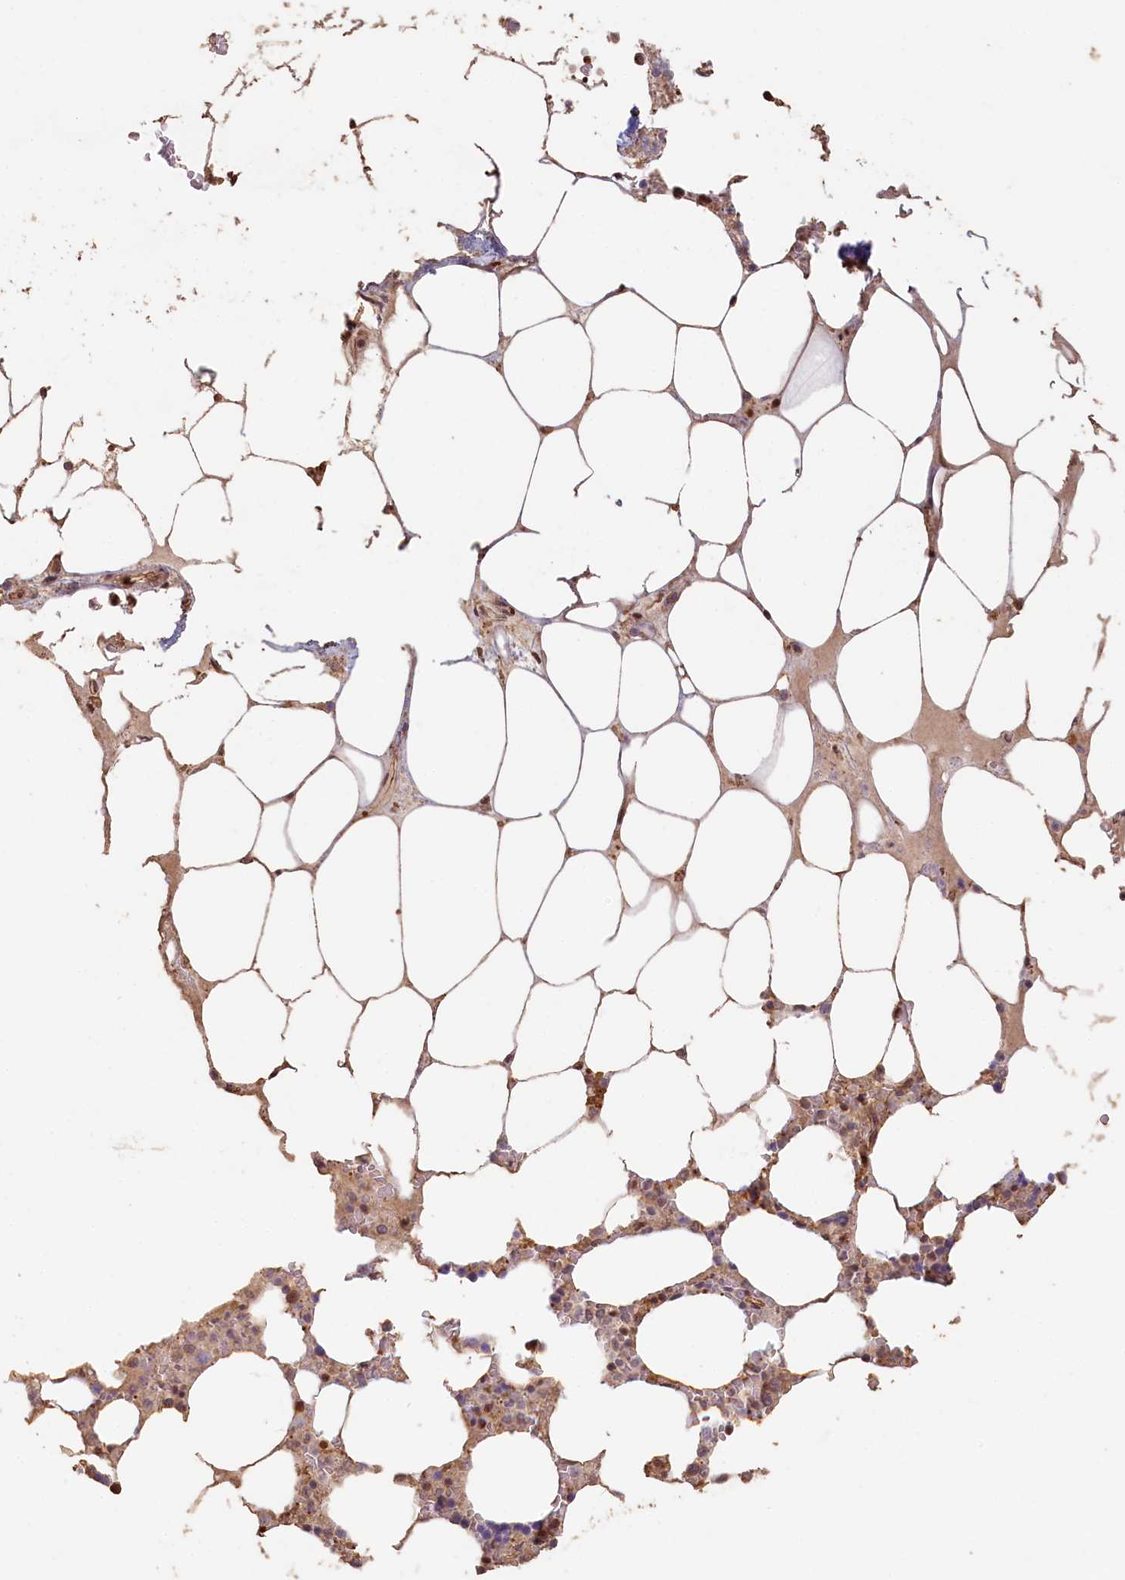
{"staining": {"intensity": "moderate", "quantity": "25%-75%", "location": "nuclear"}, "tissue": "bone marrow", "cell_type": "Hematopoietic cells", "image_type": "normal", "snomed": [{"axis": "morphology", "description": "Normal tissue, NOS"}, {"axis": "topography", "description": "Bone marrow"}], "caption": "Normal bone marrow demonstrates moderate nuclear staining in approximately 25%-75% of hematopoietic cells, visualized by immunohistochemistry. Nuclei are stained in blue.", "gene": "MADD", "patient": {"sex": "male", "age": 64}}